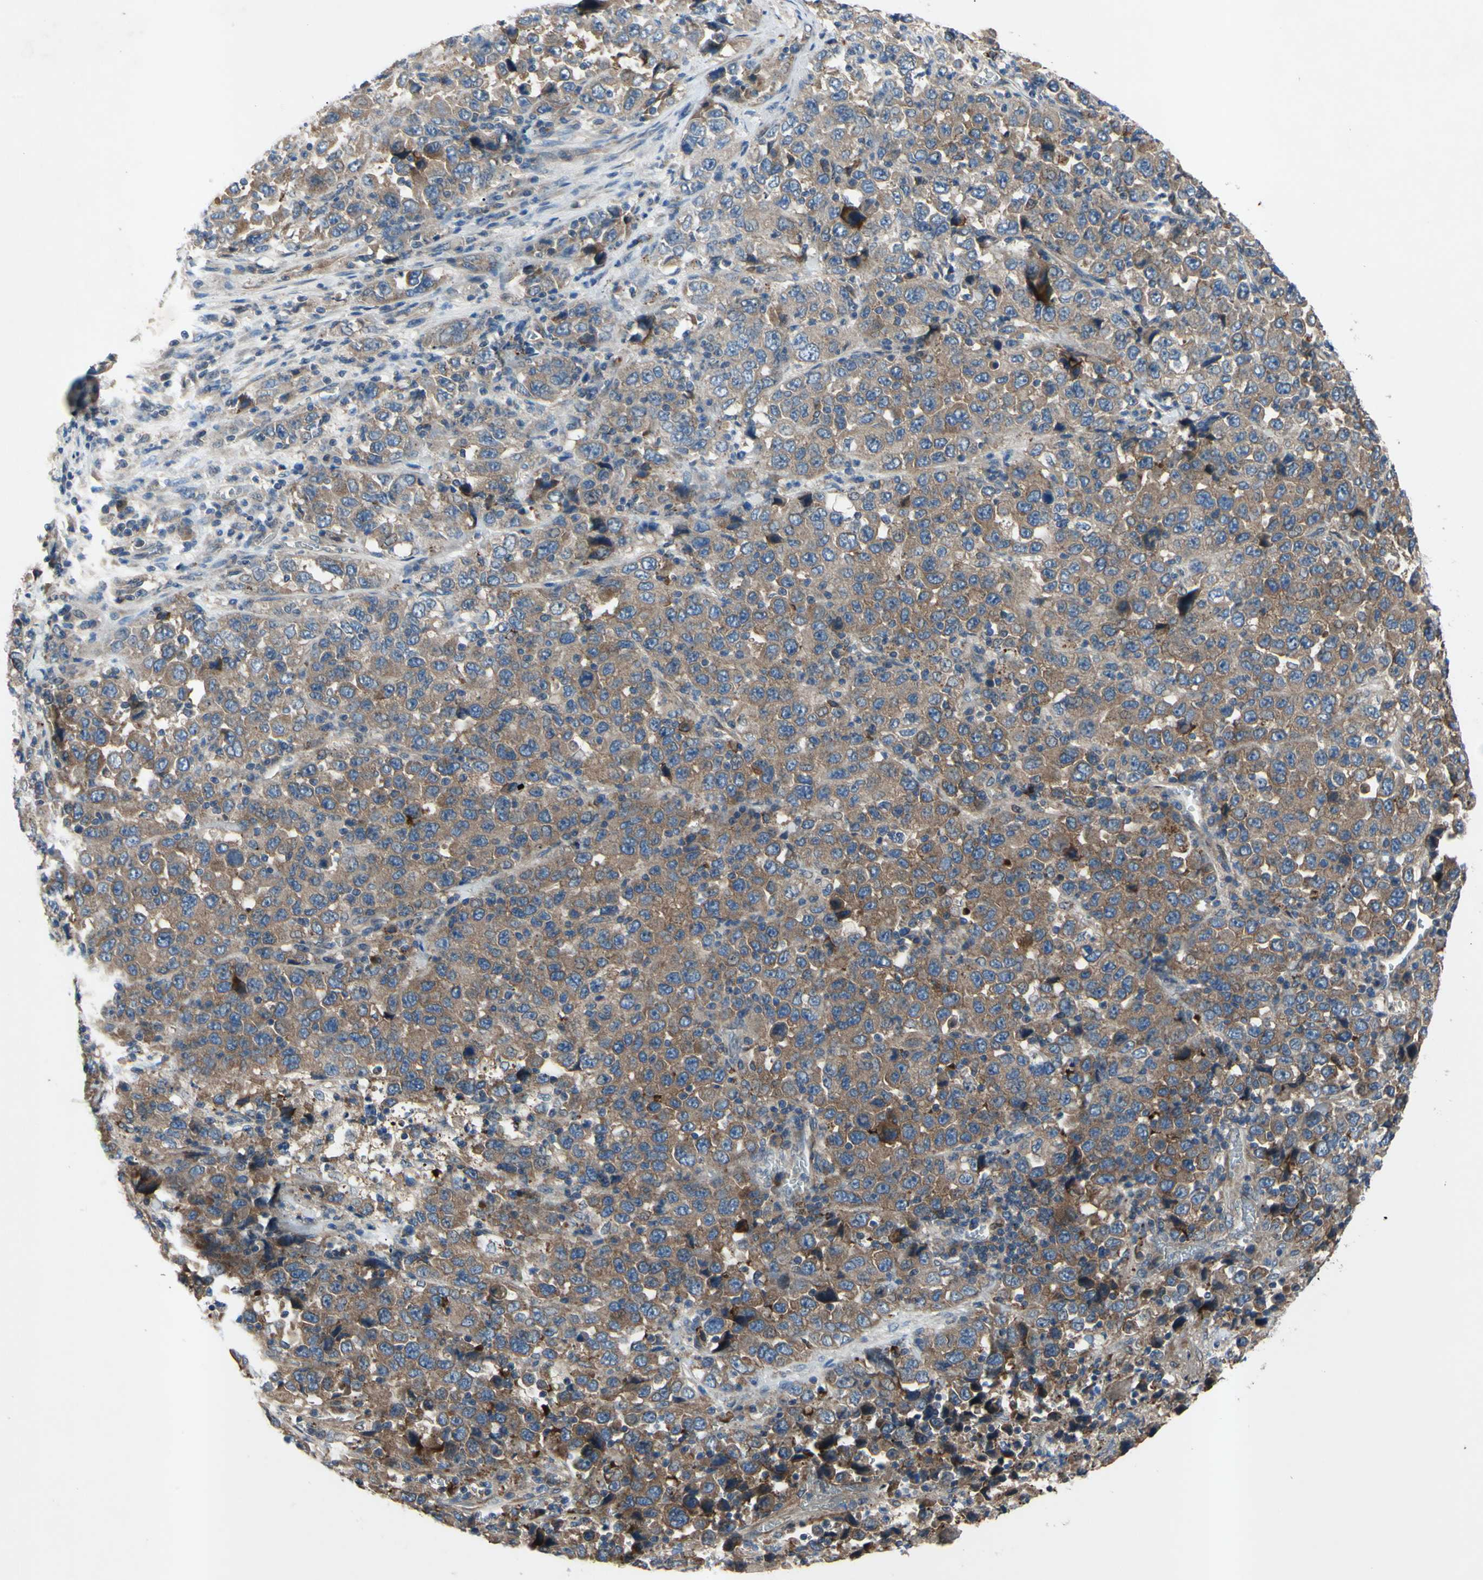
{"staining": {"intensity": "moderate", "quantity": "25%-75%", "location": "cytoplasmic/membranous"}, "tissue": "stomach cancer", "cell_type": "Tumor cells", "image_type": "cancer", "snomed": [{"axis": "morphology", "description": "Normal tissue, NOS"}, {"axis": "morphology", "description": "Adenocarcinoma, NOS"}, {"axis": "topography", "description": "Stomach, upper"}, {"axis": "topography", "description": "Stomach"}], "caption": "Immunohistochemical staining of stomach cancer (adenocarcinoma) shows moderate cytoplasmic/membranous protein positivity in about 25%-75% of tumor cells. The staining was performed using DAB (3,3'-diaminobenzidine) to visualize the protein expression in brown, while the nuclei were stained in blue with hematoxylin (Magnification: 20x).", "gene": "HILPDA", "patient": {"sex": "male", "age": 59}}